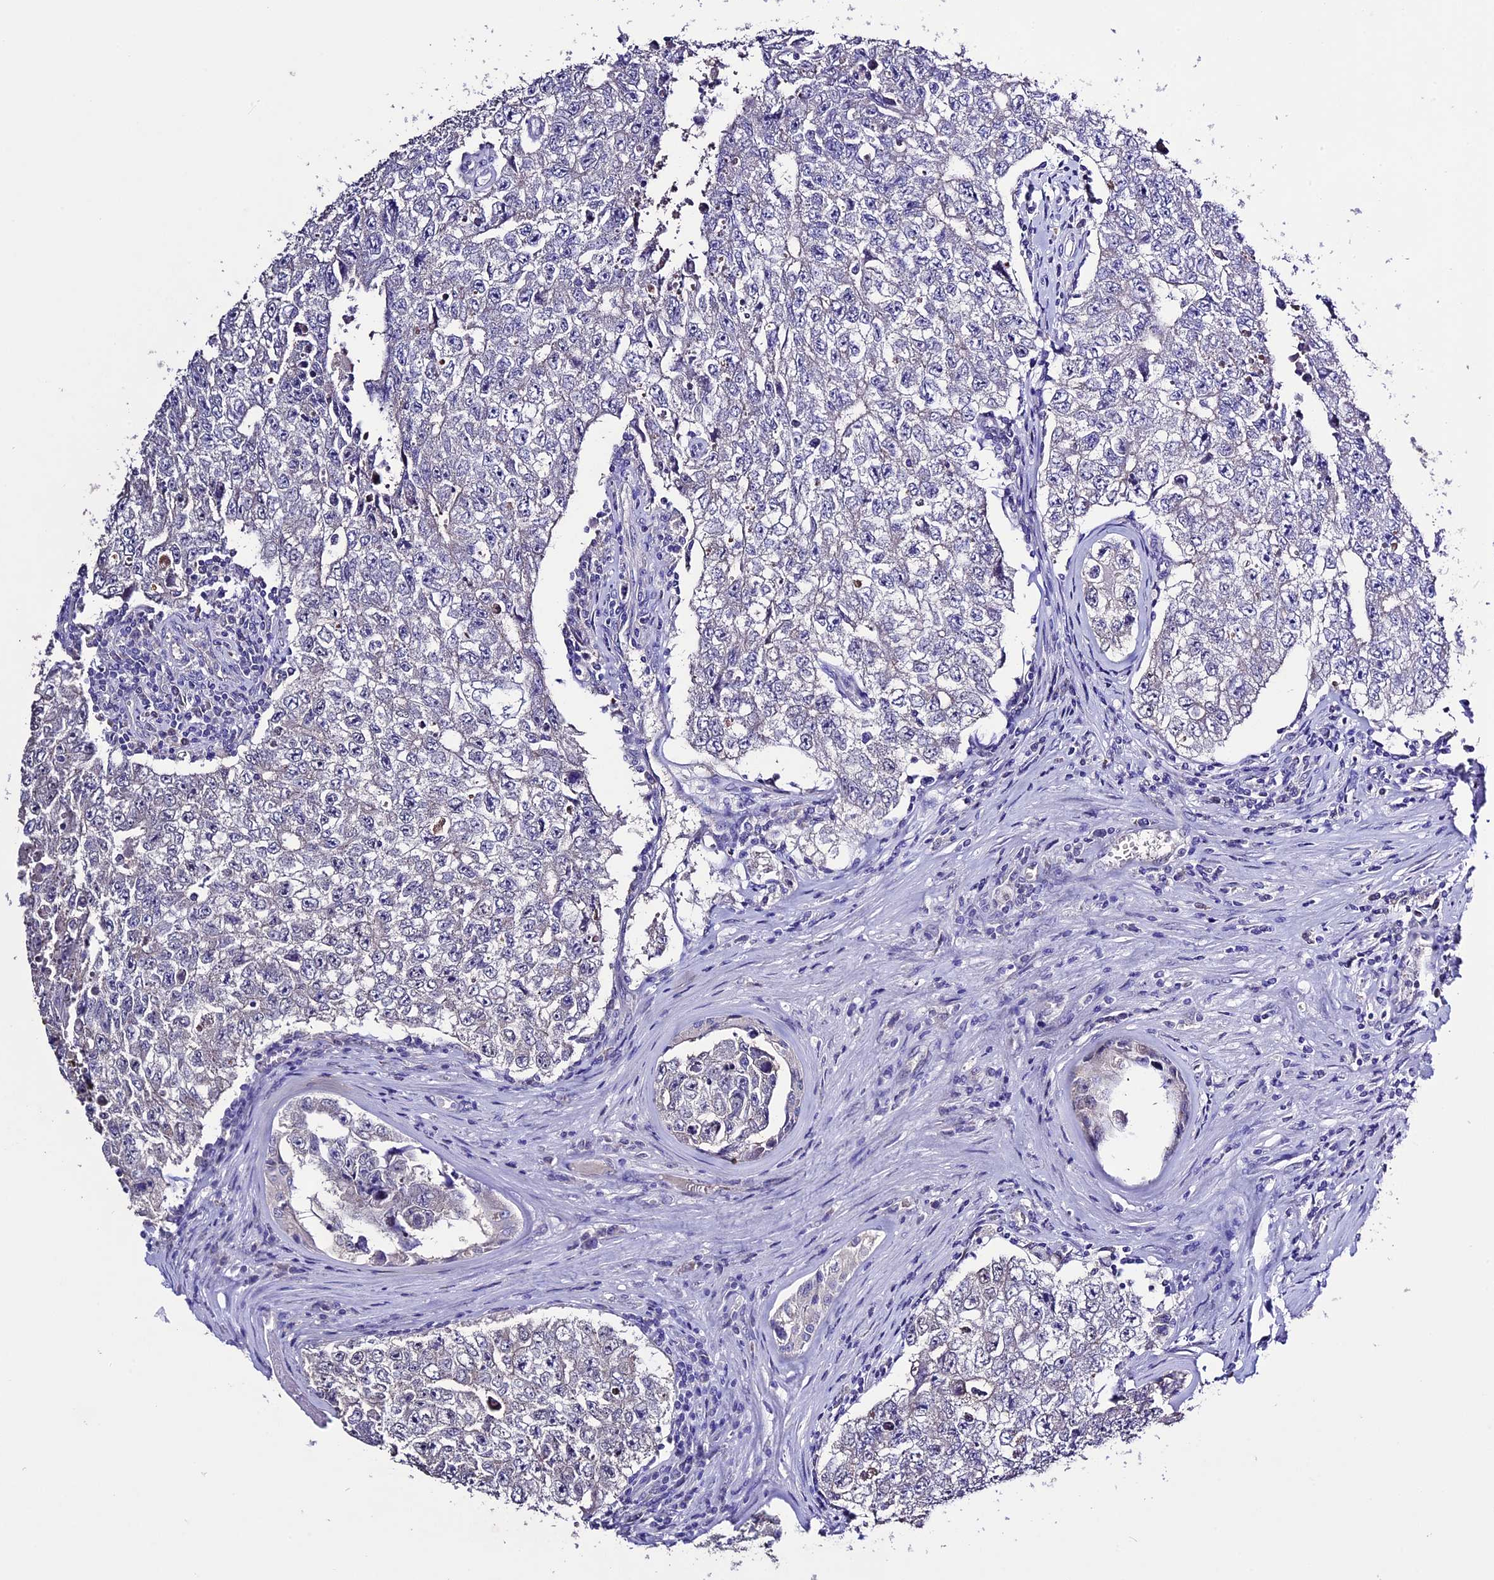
{"staining": {"intensity": "negative", "quantity": "none", "location": "none"}, "tissue": "testis cancer", "cell_type": "Tumor cells", "image_type": "cancer", "snomed": [{"axis": "morphology", "description": "Carcinoma, Embryonal, NOS"}, {"axis": "topography", "description": "Testis"}], "caption": "Immunohistochemistry histopathology image of testis cancer (embryonal carcinoma) stained for a protein (brown), which demonstrates no expression in tumor cells.", "gene": "DIS3L", "patient": {"sex": "male", "age": 17}}